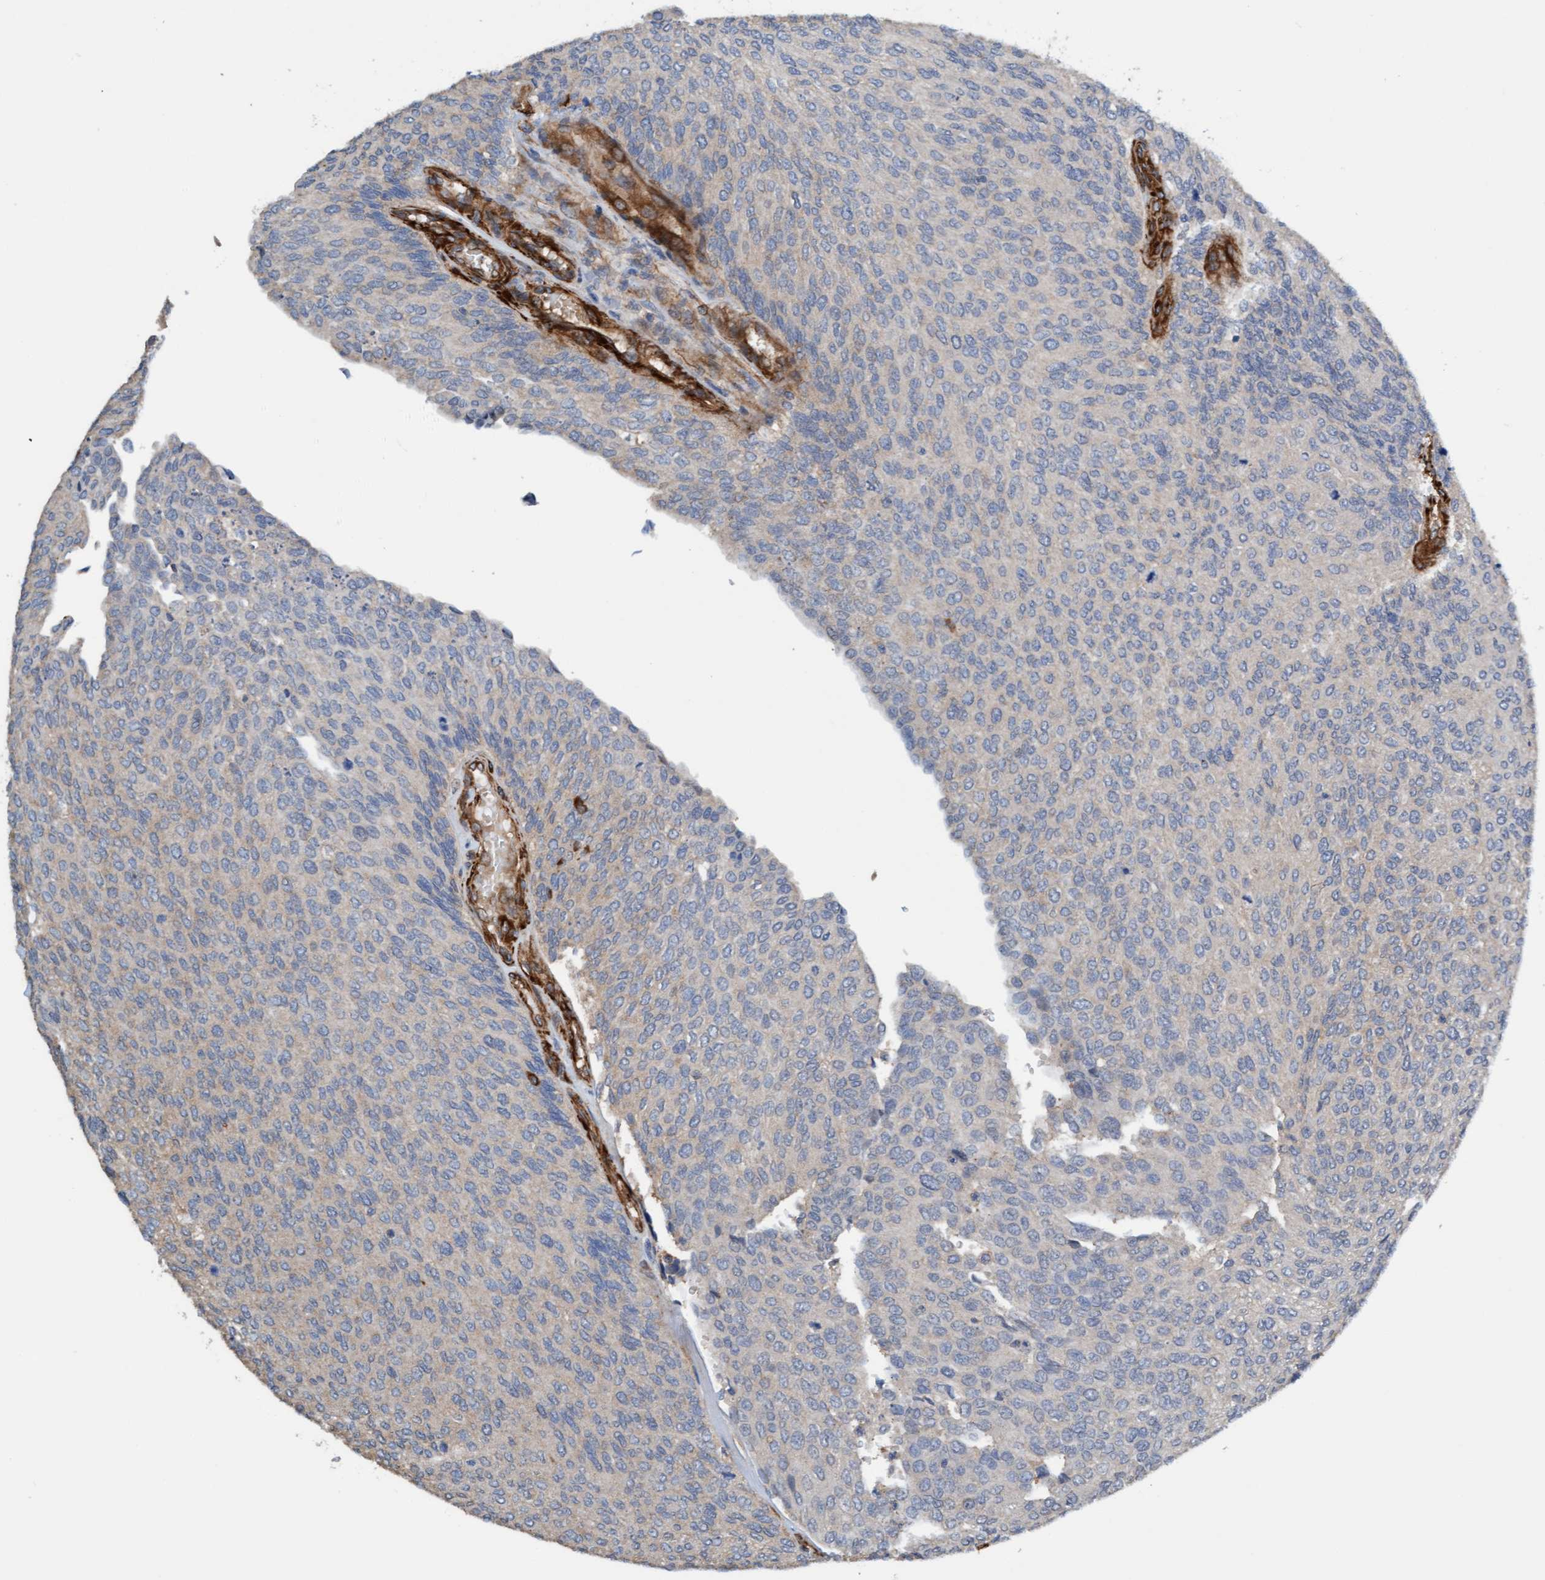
{"staining": {"intensity": "weak", "quantity": "<25%", "location": "cytoplasmic/membranous"}, "tissue": "urothelial cancer", "cell_type": "Tumor cells", "image_type": "cancer", "snomed": [{"axis": "morphology", "description": "Urothelial carcinoma, Low grade"}, {"axis": "topography", "description": "Urinary bladder"}], "caption": "IHC image of urothelial carcinoma (low-grade) stained for a protein (brown), which displays no expression in tumor cells.", "gene": "FMNL3", "patient": {"sex": "female", "age": 79}}